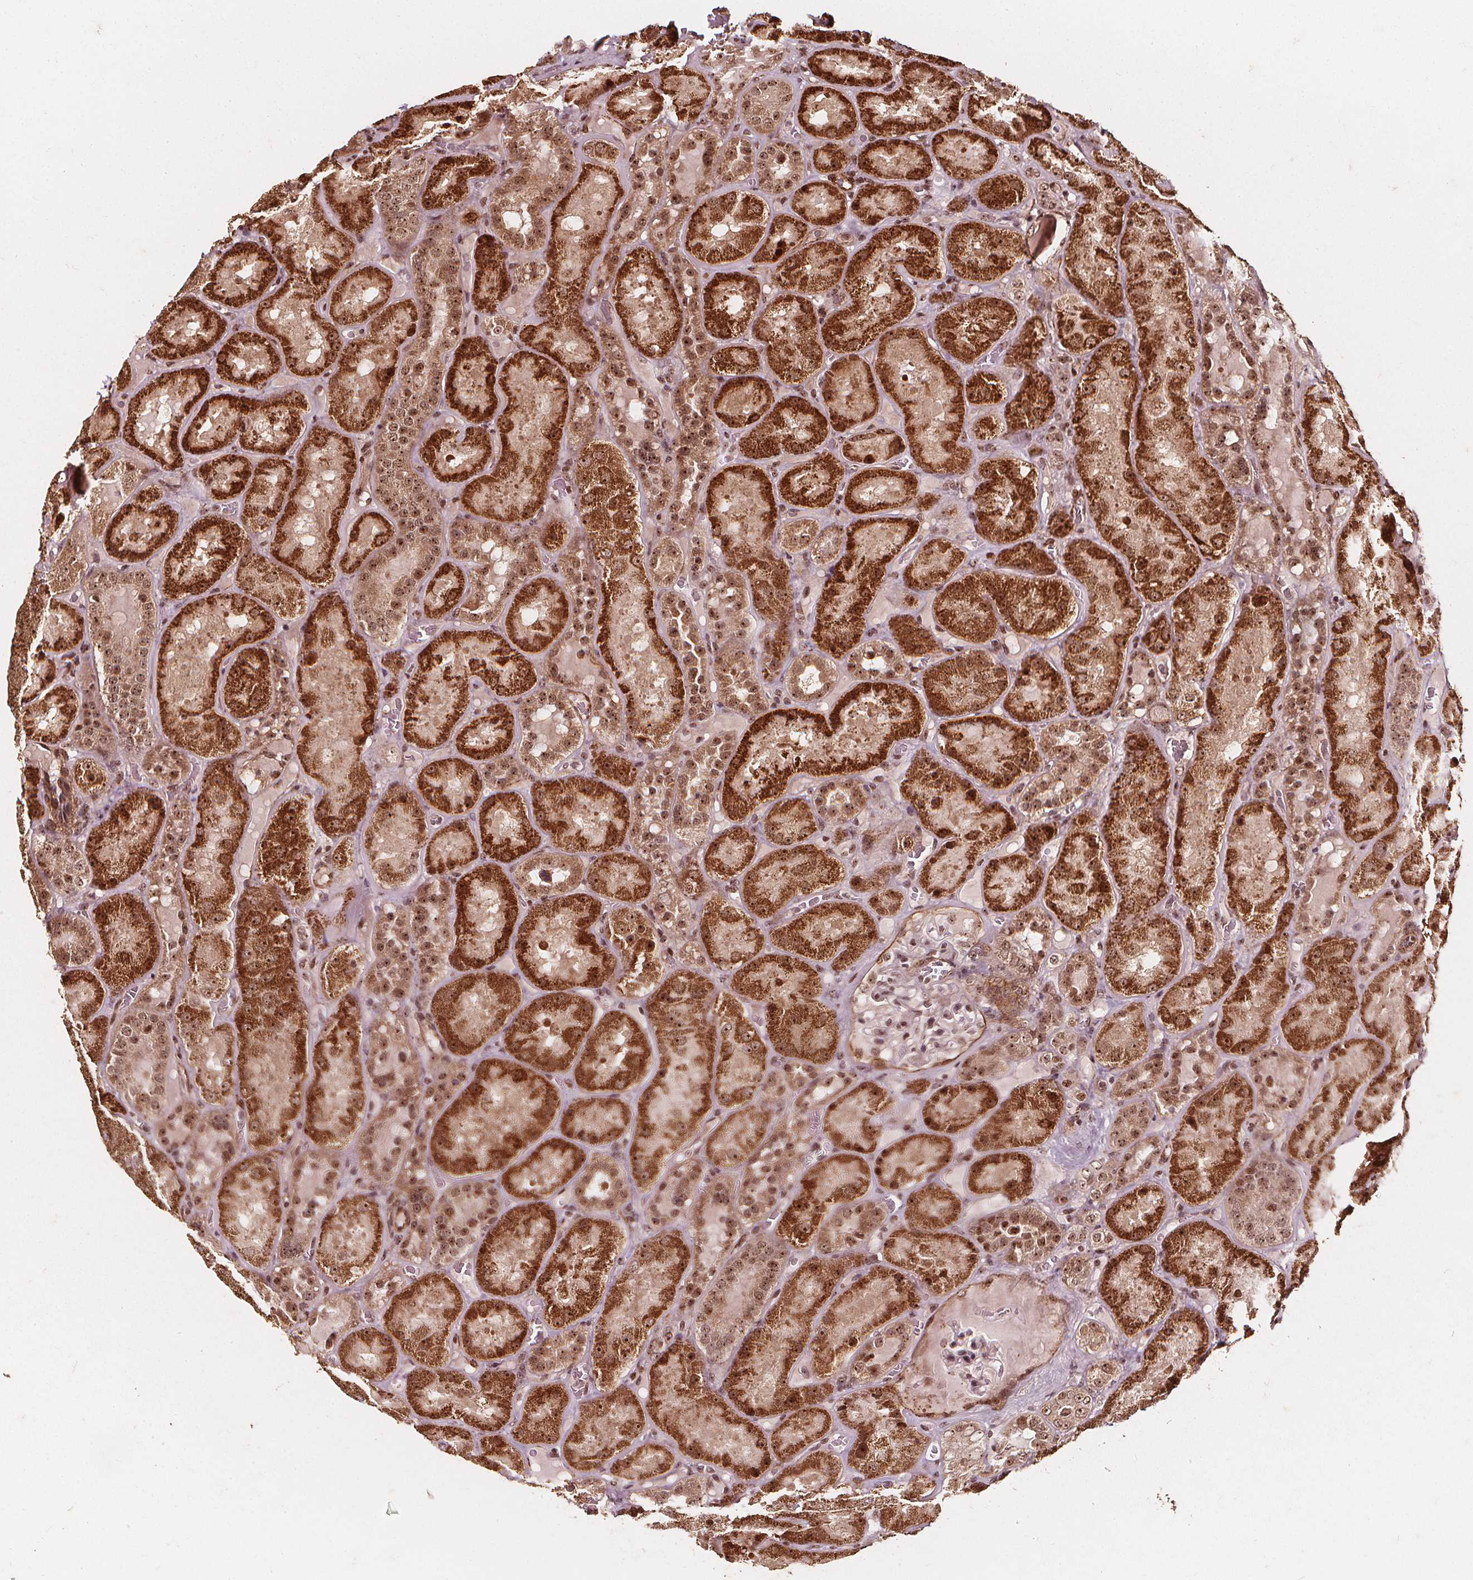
{"staining": {"intensity": "moderate", "quantity": ">75%", "location": "cytoplasmic/membranous,nuclear"}, "tissue": "kidney", "cell_type": "Cells in glomeruli", "image_type": "normal", "snomed": [{"axis": "morphology", "description": "Normal tissue, NOS"}, {"axis": "topography", "description": "Kidney"}], "caption": "This is an image of immunohistochemistry staining of benign kidney, which shows moderate positivity in the cytoplasmic/membranous,nuclear of cells in glomeruli.", "gene": "EXOSC9", "patient": {"sex": "male", "age": 73}}